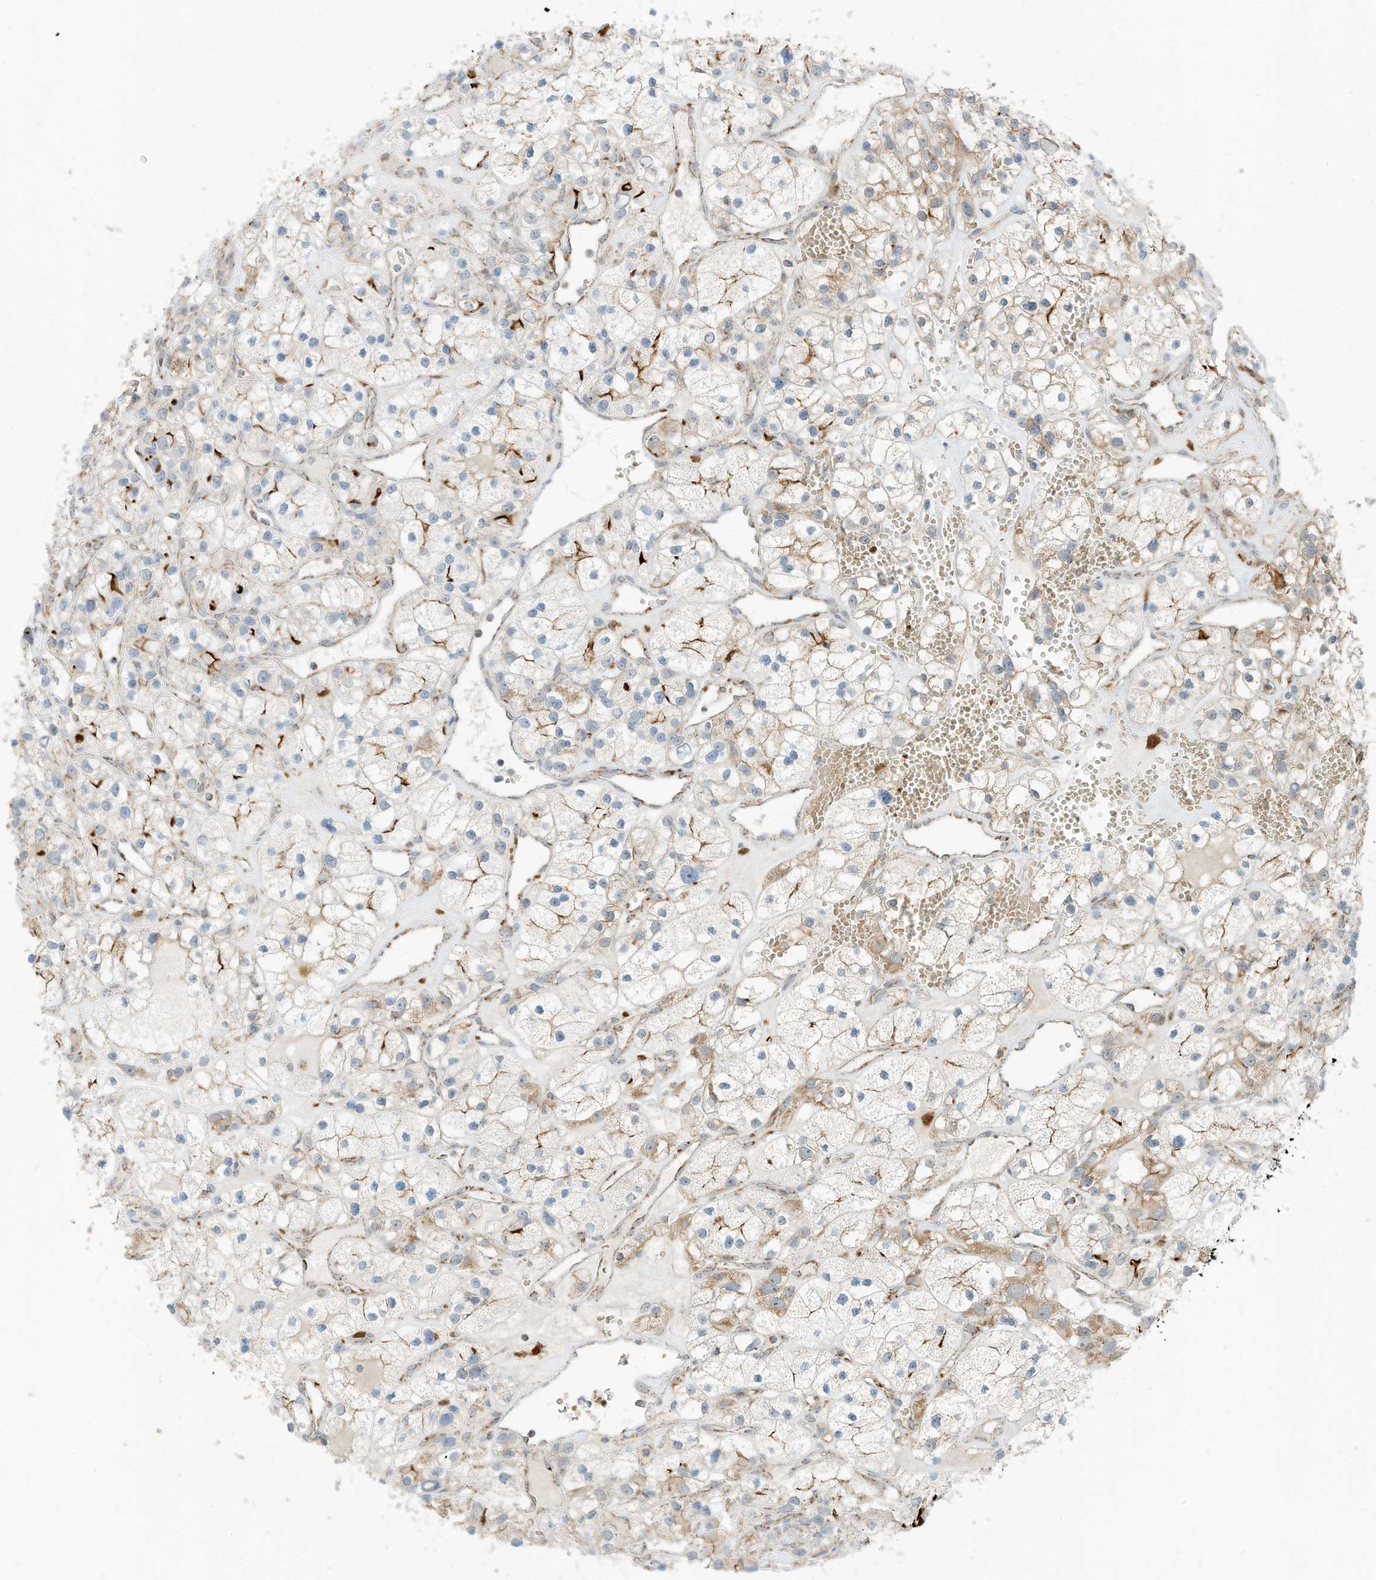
{"staining": {"intensity": "moderate", "quantity": "<25%", "location": "cytoplasmic/membranous"}, "tissue": "renal cancer", "cell_type": "Tumor cells", "image_type": "cancer", "snomed": [{"axis": "morphology", "description": "Adenocarcinoma, NOS"}, {"axis": "topography", "description": "Kidney"}], "caption": "Moderate cytoplasmic/membranous expression for a protein is seen in approximately <25% of tumor cells of renal cancer (adenocarcinoma) using immunohistochemistry (IHC).", "gene": "MTUS2", "patient": {"sex": "female", "age": 57}}